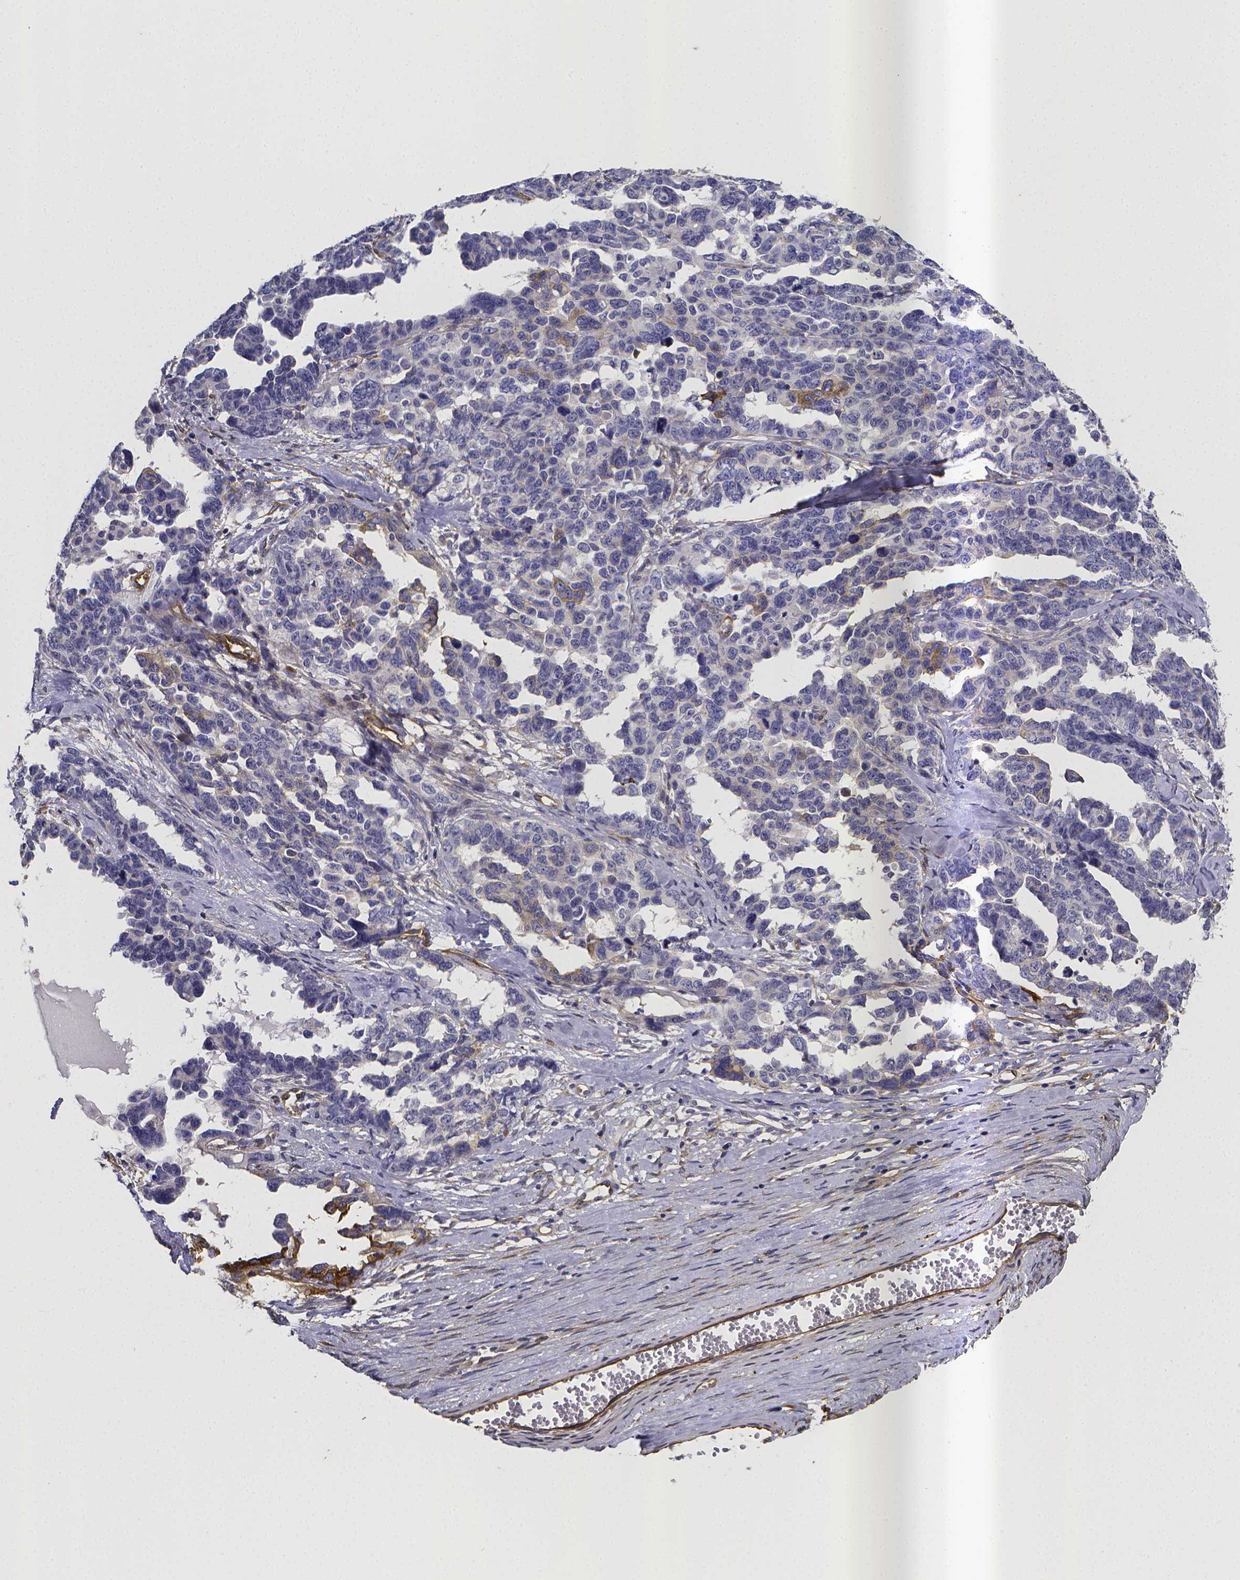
{"staining": {"intensity": "negative", "quantity": "none", "location": "none"}, "tissue": "ovarian cancer", "cell_type": "Tumor cells", "image_type": "cancer", "snomed": [{"axis": "morphology", "description": "Cystadenocarcinoma, serous, NOS"}, {"axis": "topography", "description": "Ovary"}], "caption": "Immunohistochemistry of ovarian cancer exhibits no staining in tumor cells.", "gene": "RERG", "patient": {"sex": "female", "age": 69}}